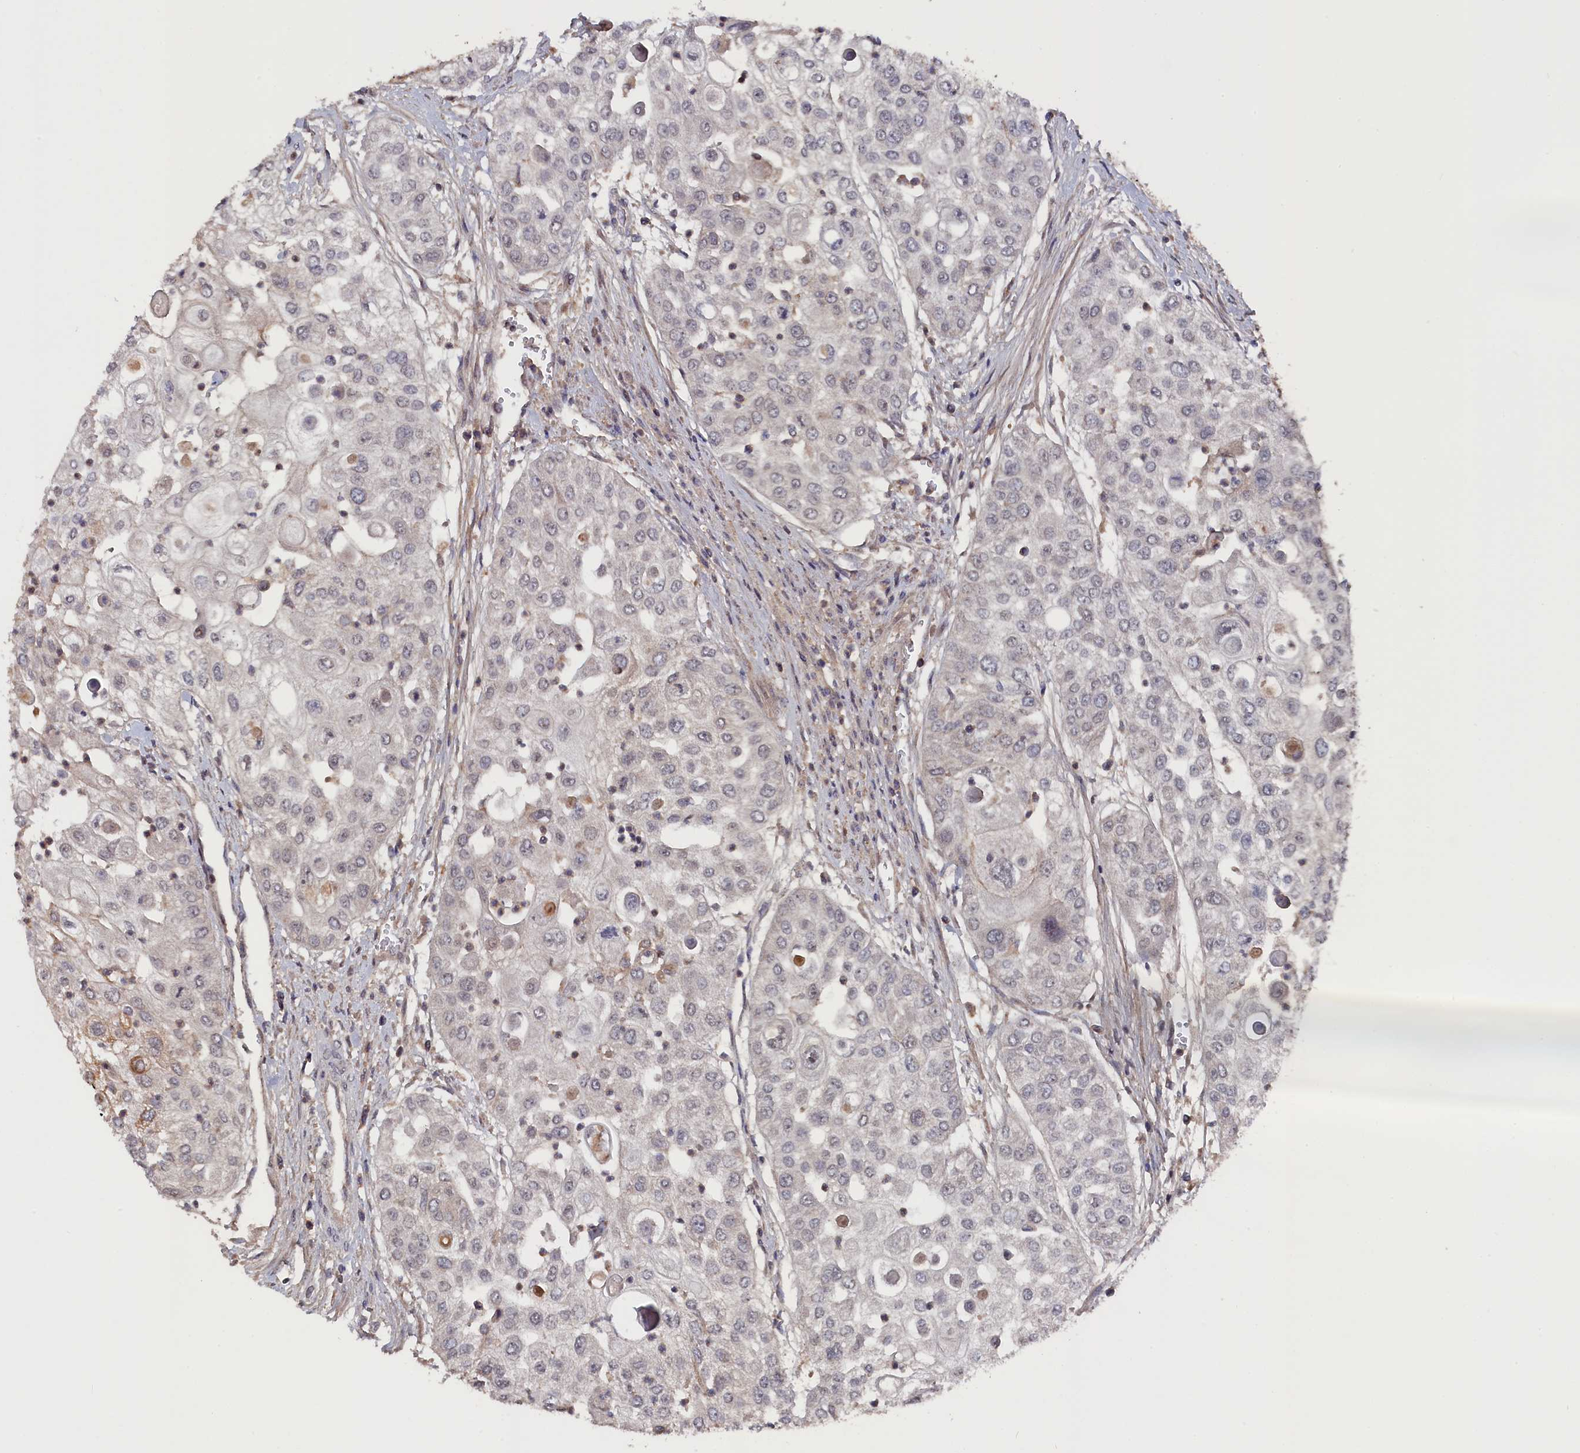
{"staining": {"intensity": "negative", "quantity": "none", "location": "none"}, "tissue": "urothelial cancer", "cell_type": "Tumor cells", "image_type": "cancer", "snomed": [{"axis": "morphology", "description": "Urothelial carcinoma, High grade"}, {"axis": "topography", "description": "Urinary bladder"}], "caption": "An image of human high-grade urothelial carcinoma is negative for staining in tumor cells.", "gene": "TMC5", "patient": {"sex": "female", "age": 79}}